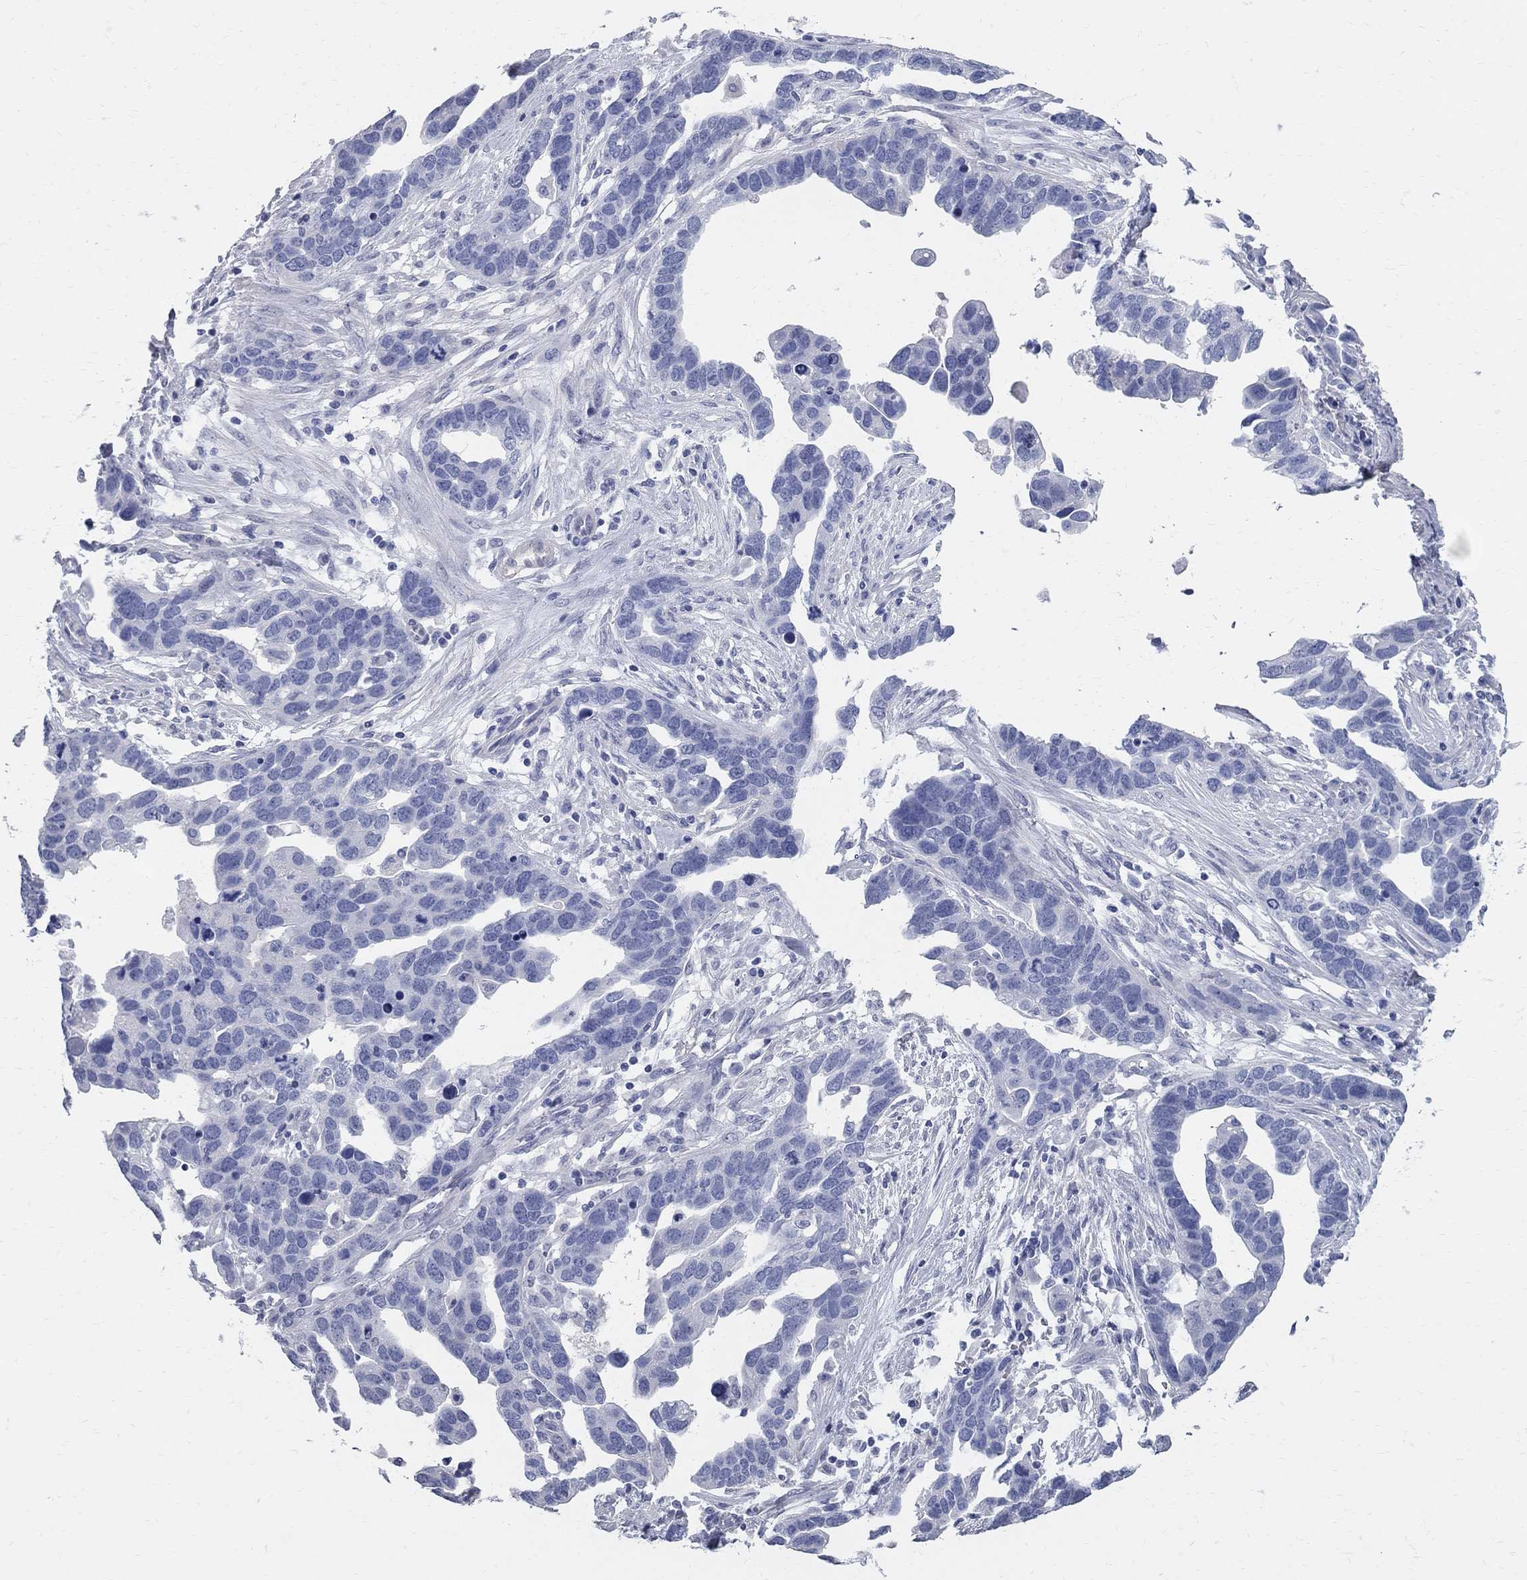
{"staining": {"intensity": "negative", "quantity": "none", "location": "none"}, "tissue": "ovarian cancer", "cell_type": "Tumor cells", "image_type": "cancer", "snomed": [{"axis": "morphology", "description": "Cystadenocarcinoma, serous, NOS"}, {"axis": "topography", "description": "Ovary"}], "caption": "Micrograph shows no protein positivity in tumor cells of ovarian cancer tissue.", "gene": "AOX1", "patient": {"sex": "female", "age": 54}}